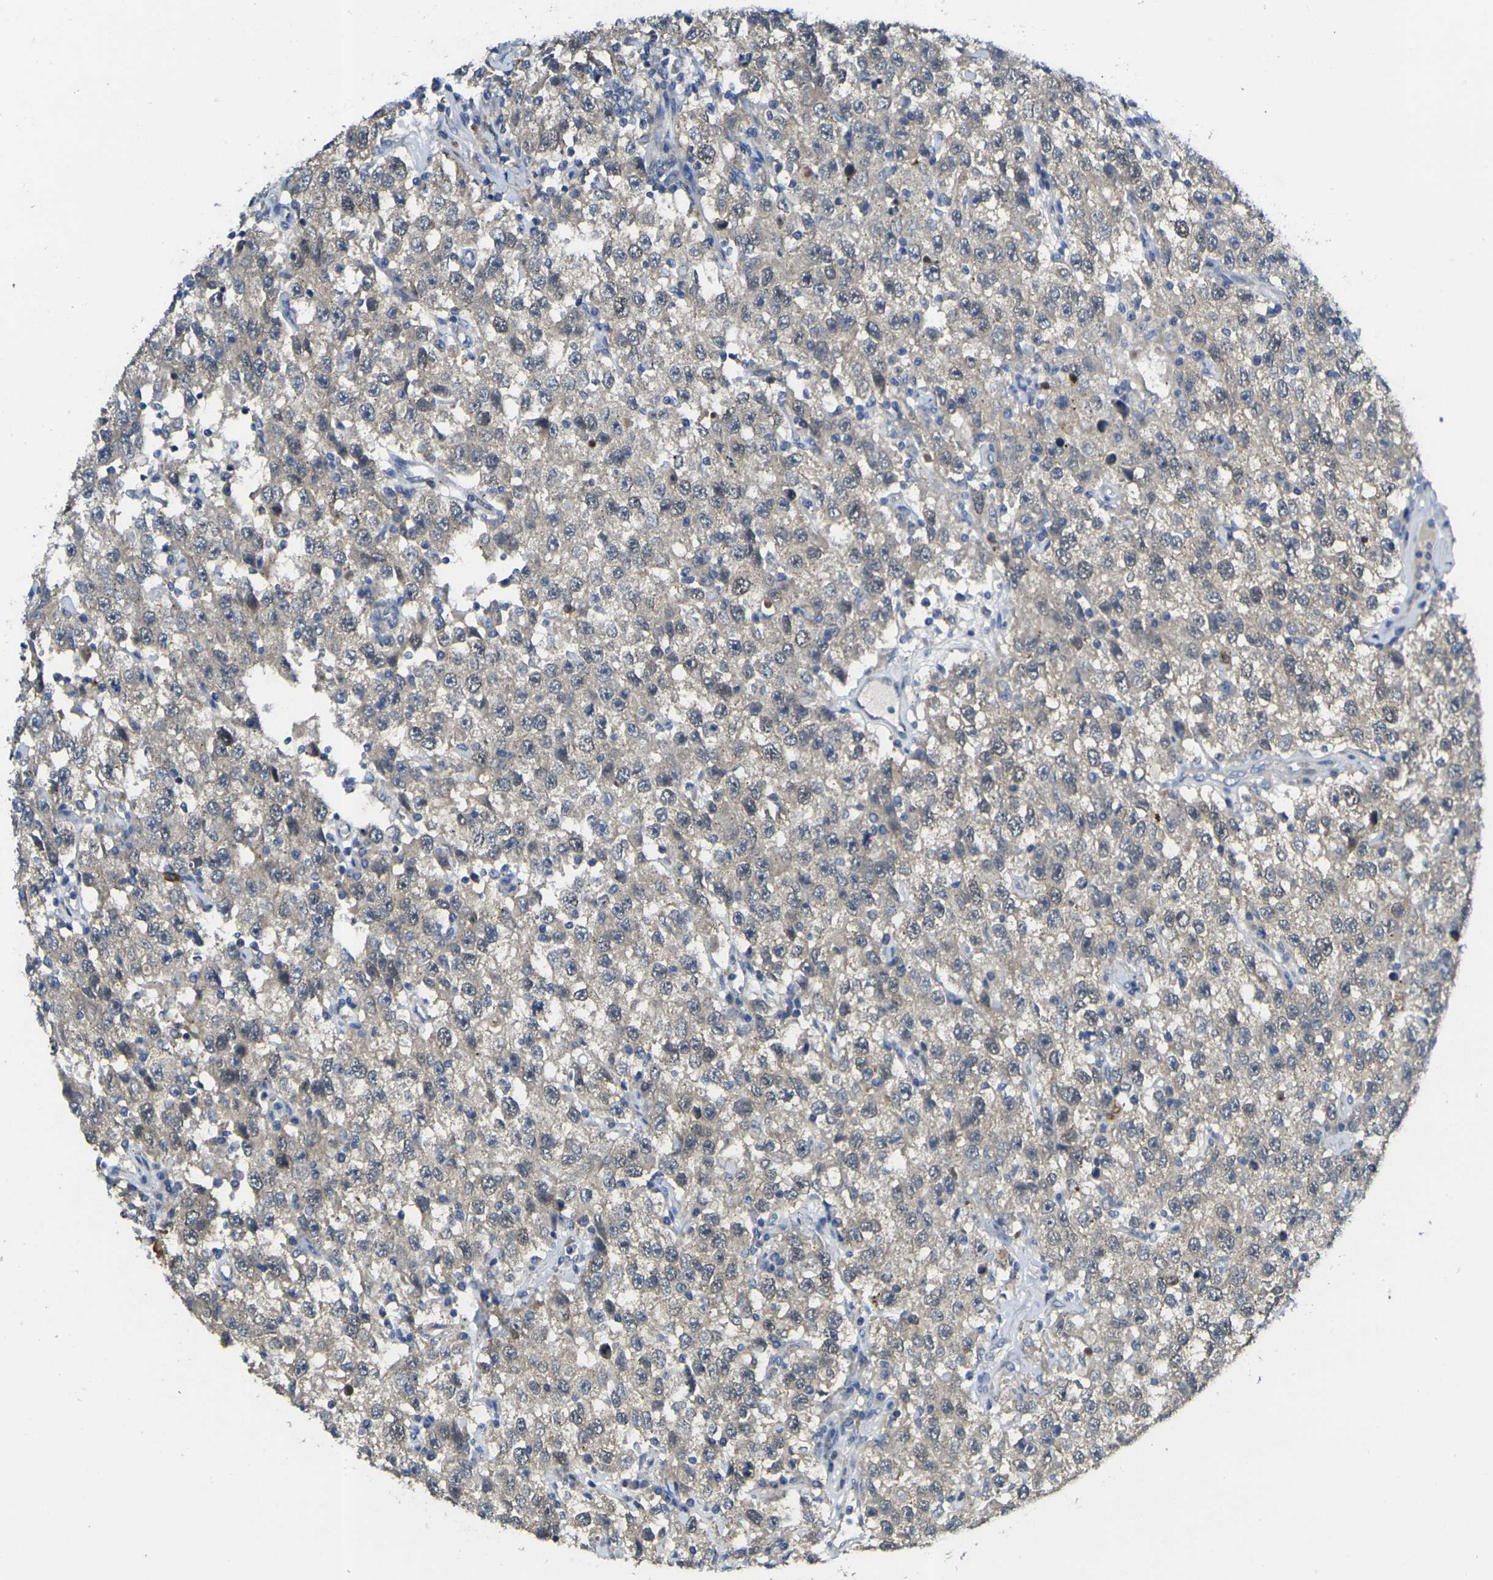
{"staining": {"intensity": "weak", "quantity": ">75%", "location": "cytoplasmic/membranous"}, "tissue": "testis cancer", "cell_type": "Tumor cells", "image_type": "cancer", "snomed": [{"axis": "morphology", "description": "Seminoma, NOS"}, {"axis": "topography", "description": "Testis"}], "caption": "Testis cancer stained with a brown dye demonstrates weak cytoplasmic/membranous positive expression in about >75% of tumor cells.", "gene": "GNA12", "patient": {"sex": "male", "age": 41}}